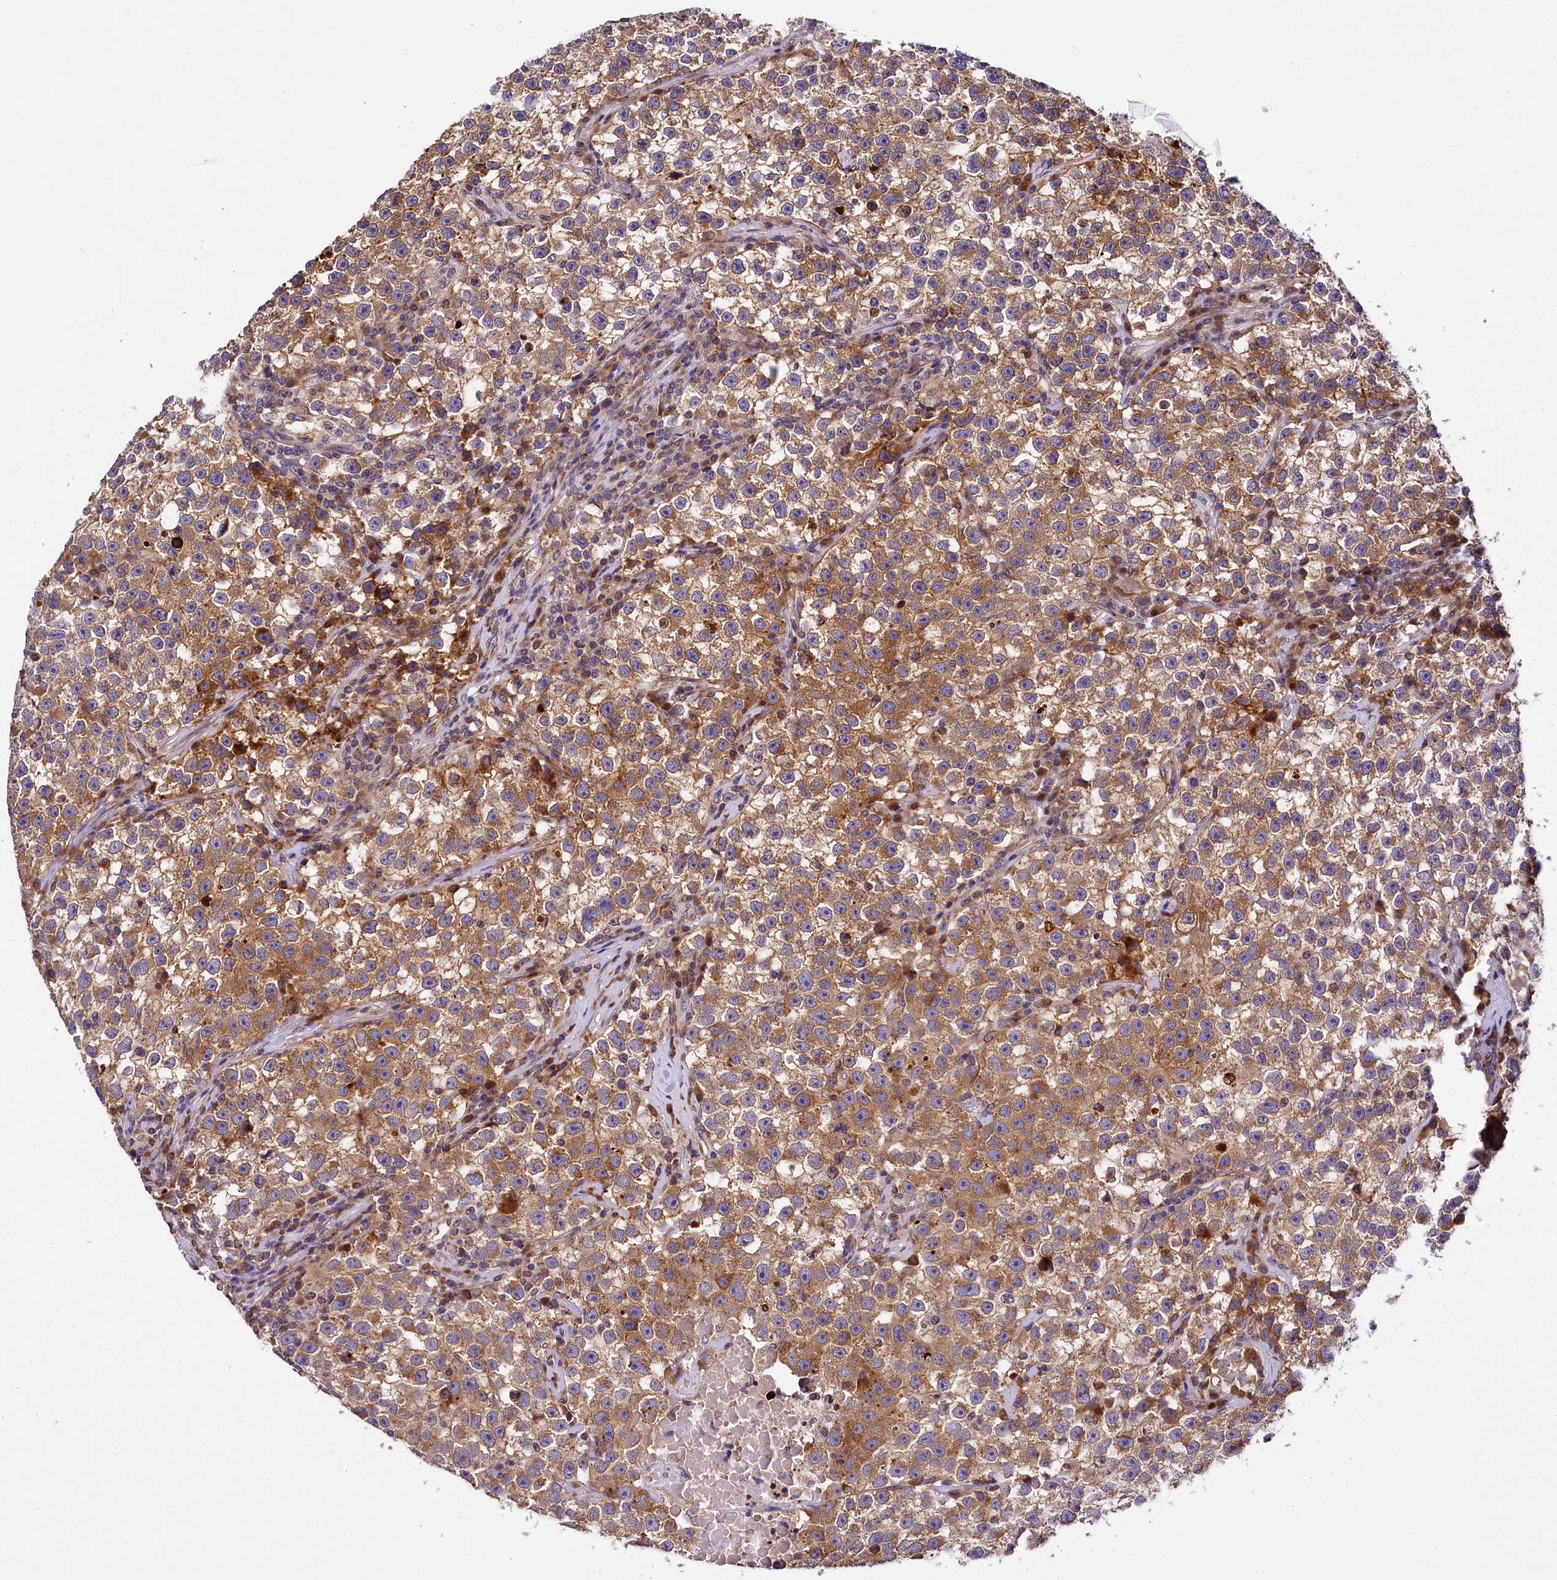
{"staining": {"intensity": "moderate", "quantity": ">75%", "location": "cytoplasmic/membranous"}, "tissue": "testis cancer", "cell_type": "Tumor cells", "image_type": "cancer", "snomed": [{"axis": "morphology", "description": "Seminoma, NOS"}, {"axis": "topography", "description": "Testis"}], "caption": "There is medium levels of moderate cytoplasmic/membranous positivity in tumor cells of testis cancer, as demonstrated by immunohistochemical staining (brown color).", "gene": "SUPV3L1", "patient": {"sex": "male", "age": 22}}